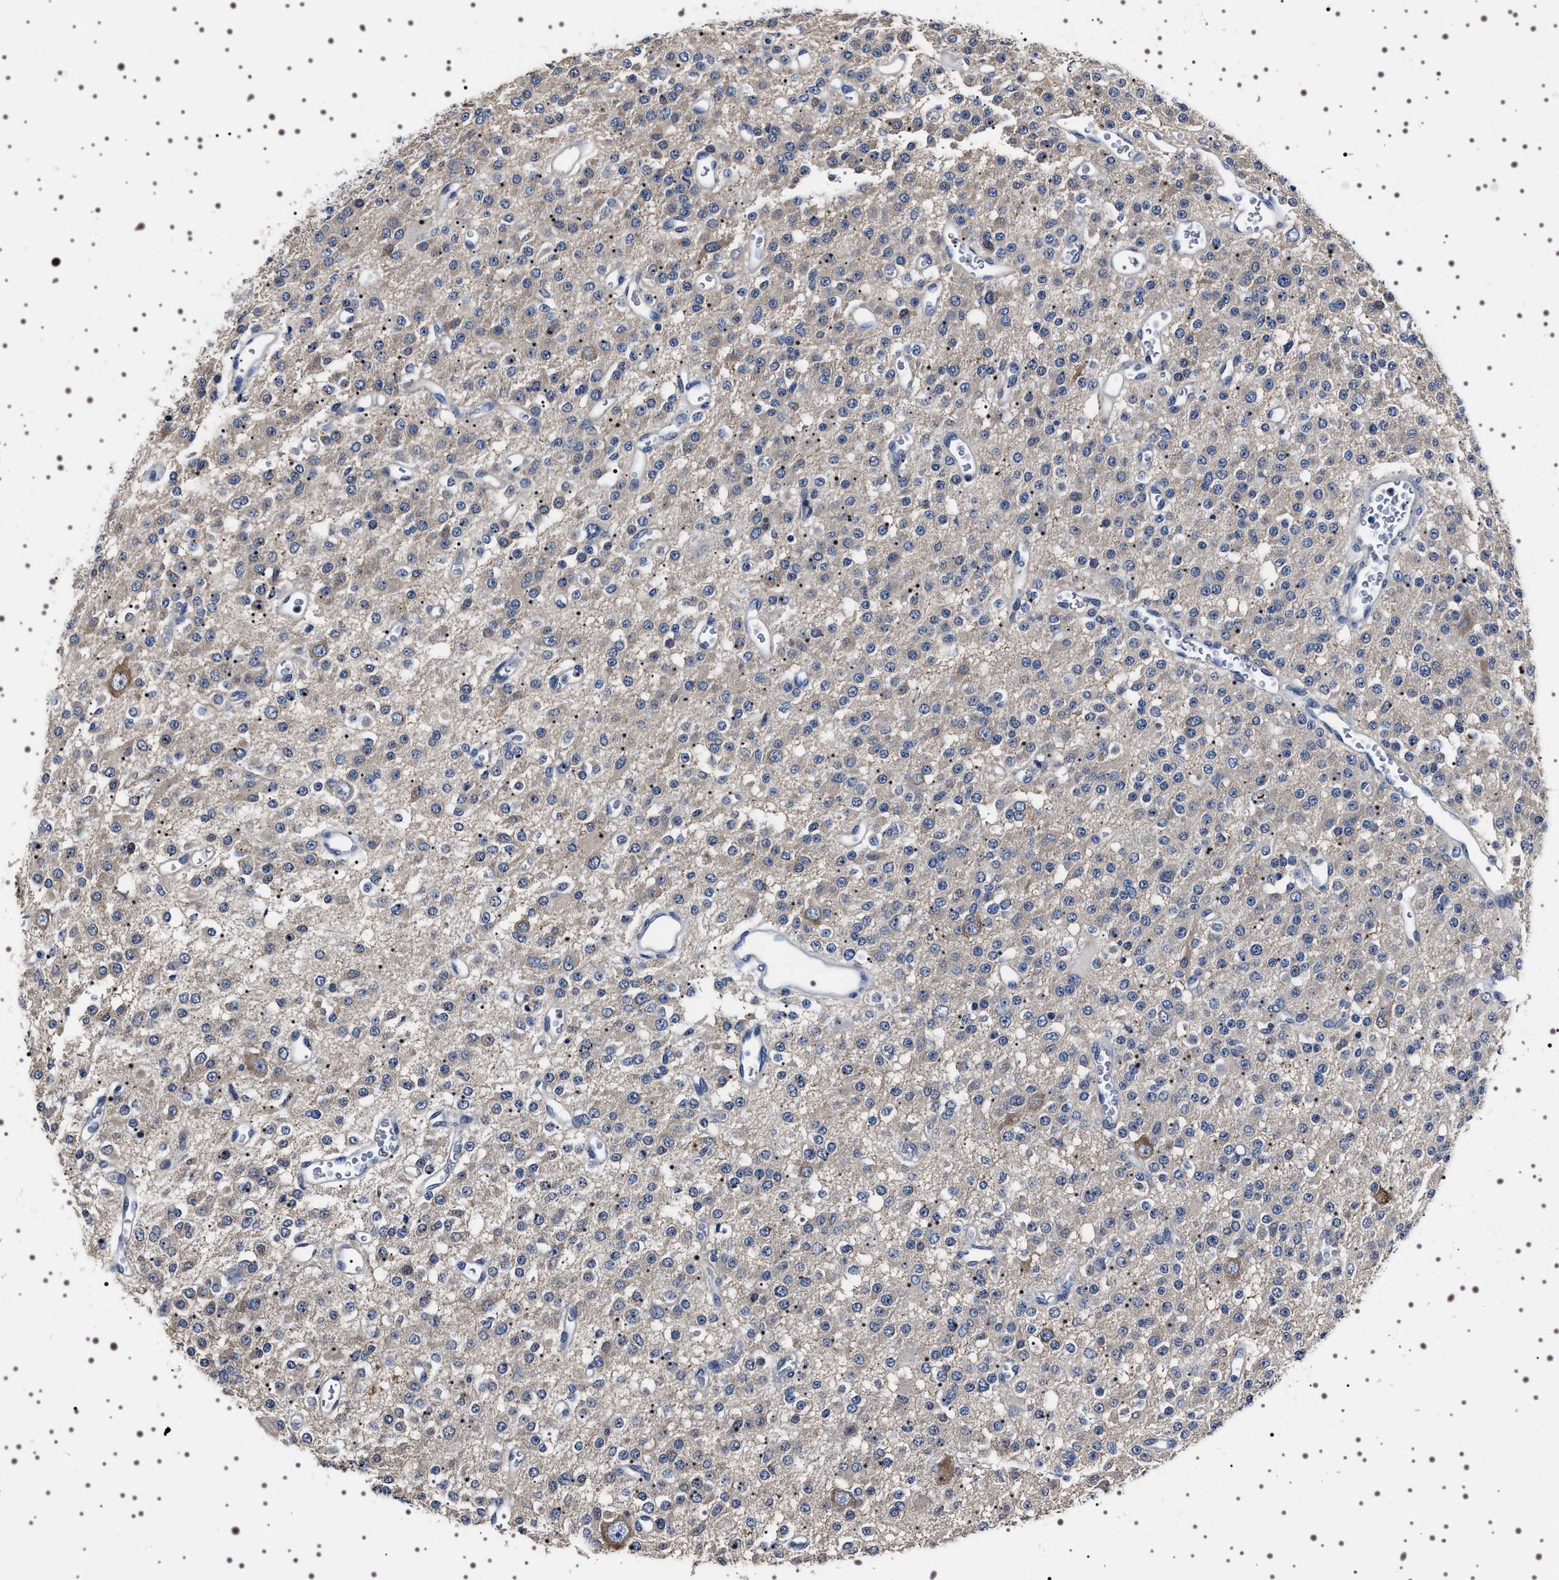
{"staining": {"intensity": "negative", "quantity": "none", "location": "none"}, "tissue": "glioma", "cell_type": "Tumor cells", "image_type": "cancer", "snomed": [{"axis": "morphology", "description": "Glioma, malignant, Low grade"}, {"axis": "topography", "description": "Brain"}], "caption": "Malignant low-grade glioma stained for a protein using immunohistochemistry (IHC) reveals no expression tumor cells.", "gene": "TARBP1", "patient": {"sex": "male", "age": 38}}